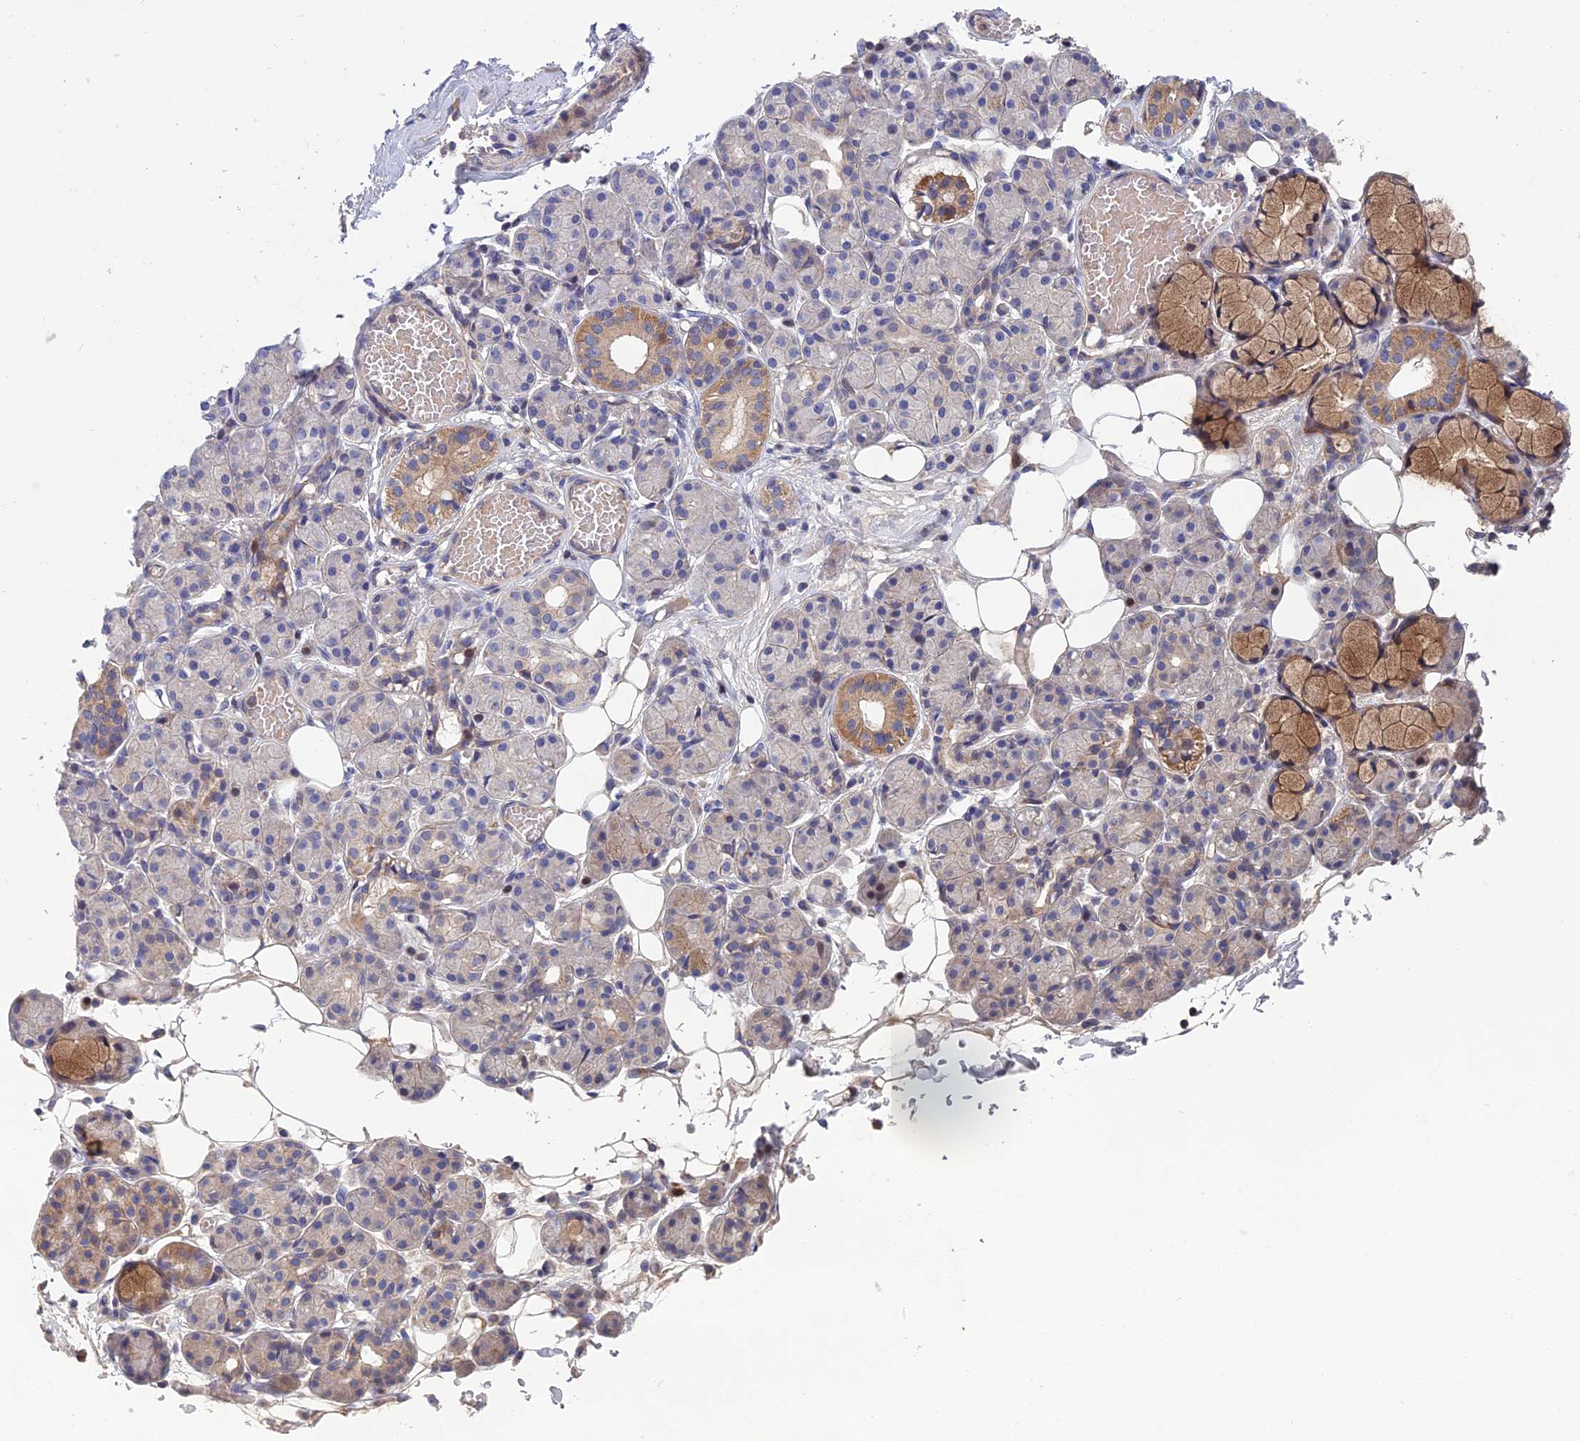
{"staining": {"intensity": "moderate", "quantity": "<25%", "location": "cytoplasmic/membranous"}, "tissue": "salivary gland", "cell_type": "Glandular cells", "image_type": "normal", "snomed": [{"axis": "morphology", "description": "Normal tissue, NOS"}, {"axis": "topography", "description": "Salivary gland"}], "caption": "Brown immunohistochemical staining in benign human salivary gland demonstrates moderate cytoplasmic/membranous positivity in approximately <25% of glandular cells. (DAB IHC, brown staining for protein, blue staining for nuclei).", "gene": "USP37", "patient": {"sex": "male", "age": 63}}